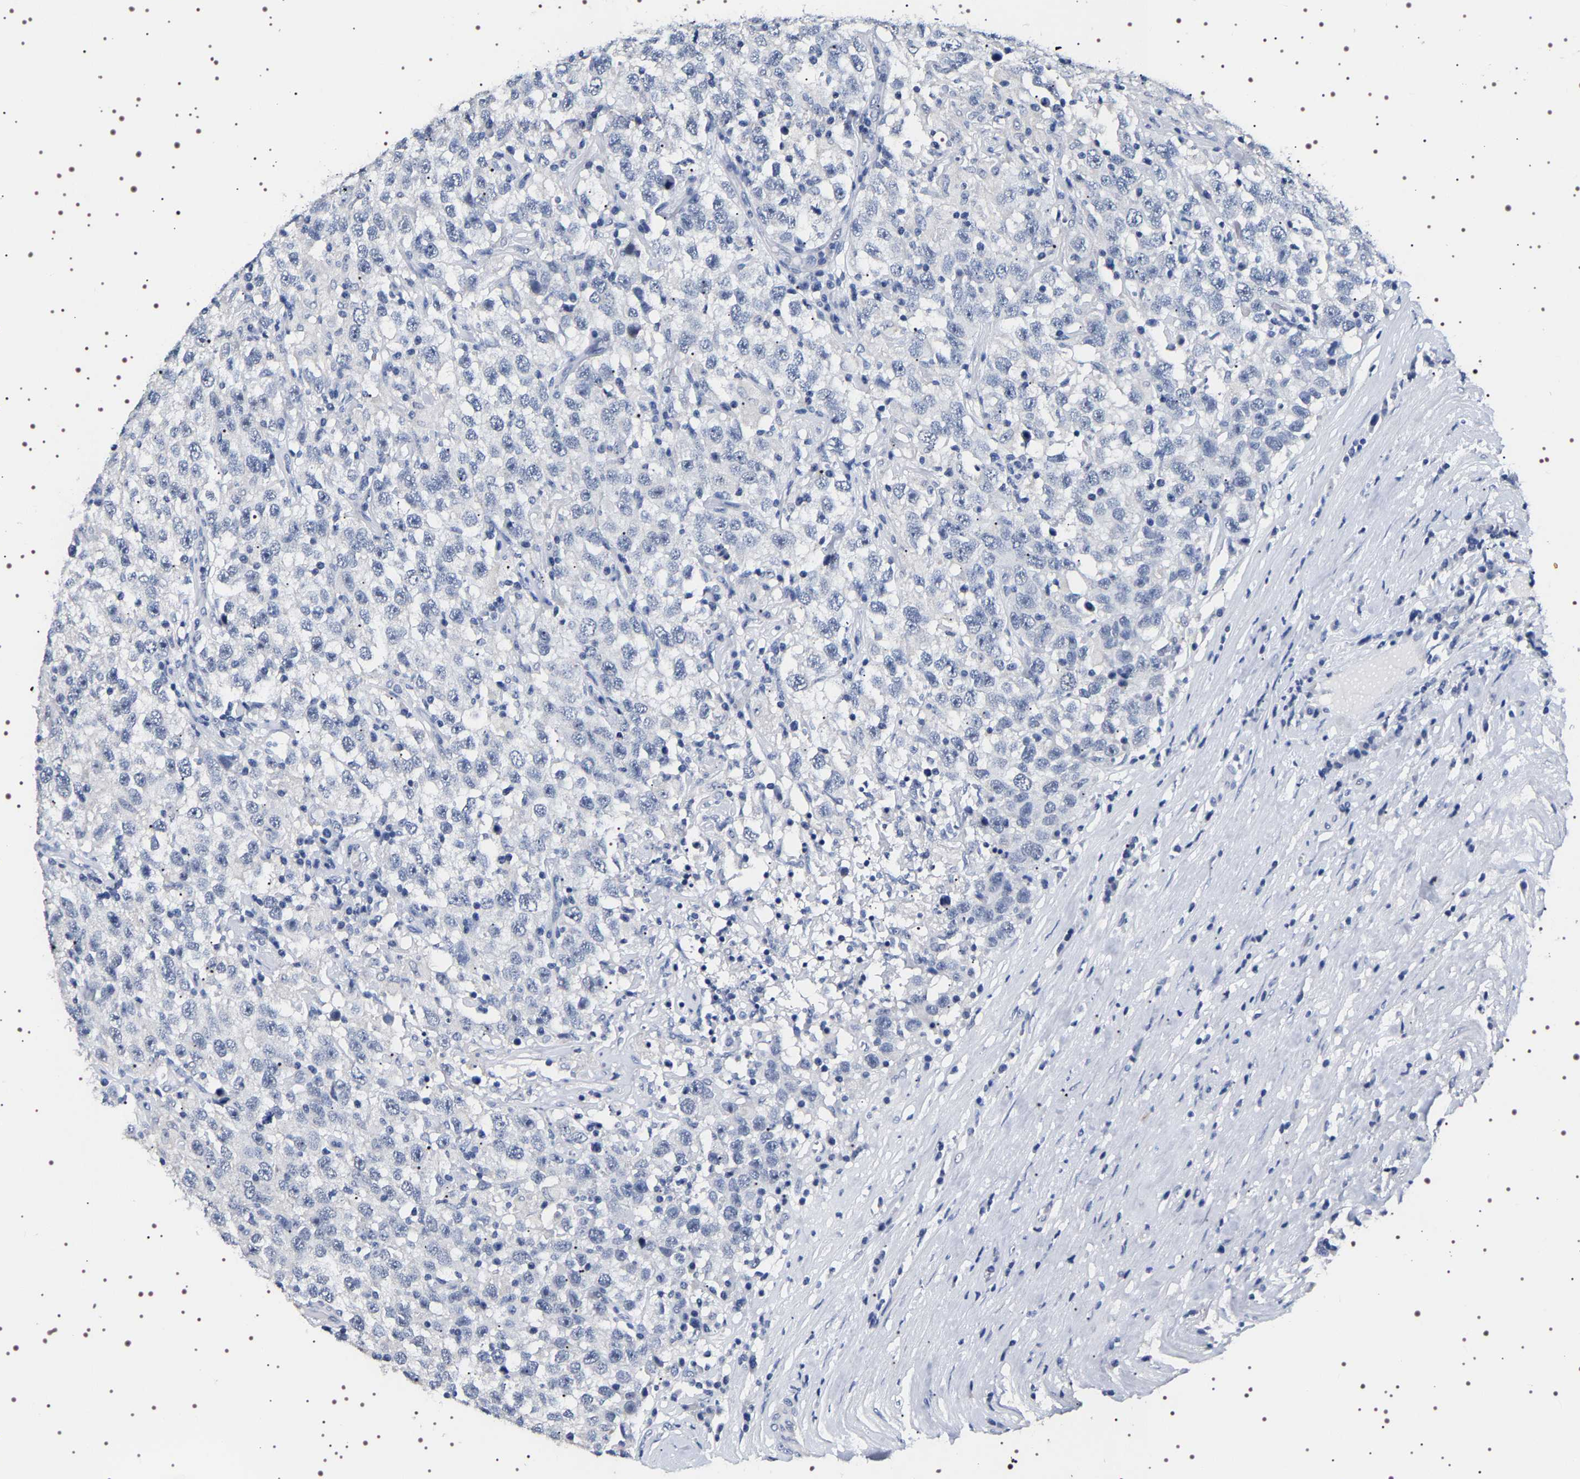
{"staining": {"intensity": "negative", "quantity": "none", "location": "none"}, "tissue": "testis cancer", "cell_type": "Tumor cells", "image_type": "cancer", "snomed": [{"axis": "morphology", "description": "Seminoma, NOS"}, {"axis": "topography", "description": "Testis"}], "caption": "This is an IHC image of testis seminoma. There is no staining in tumor cells.", "gene": "UBQLN3", "patient": {"sex": "male", "age": 41}}